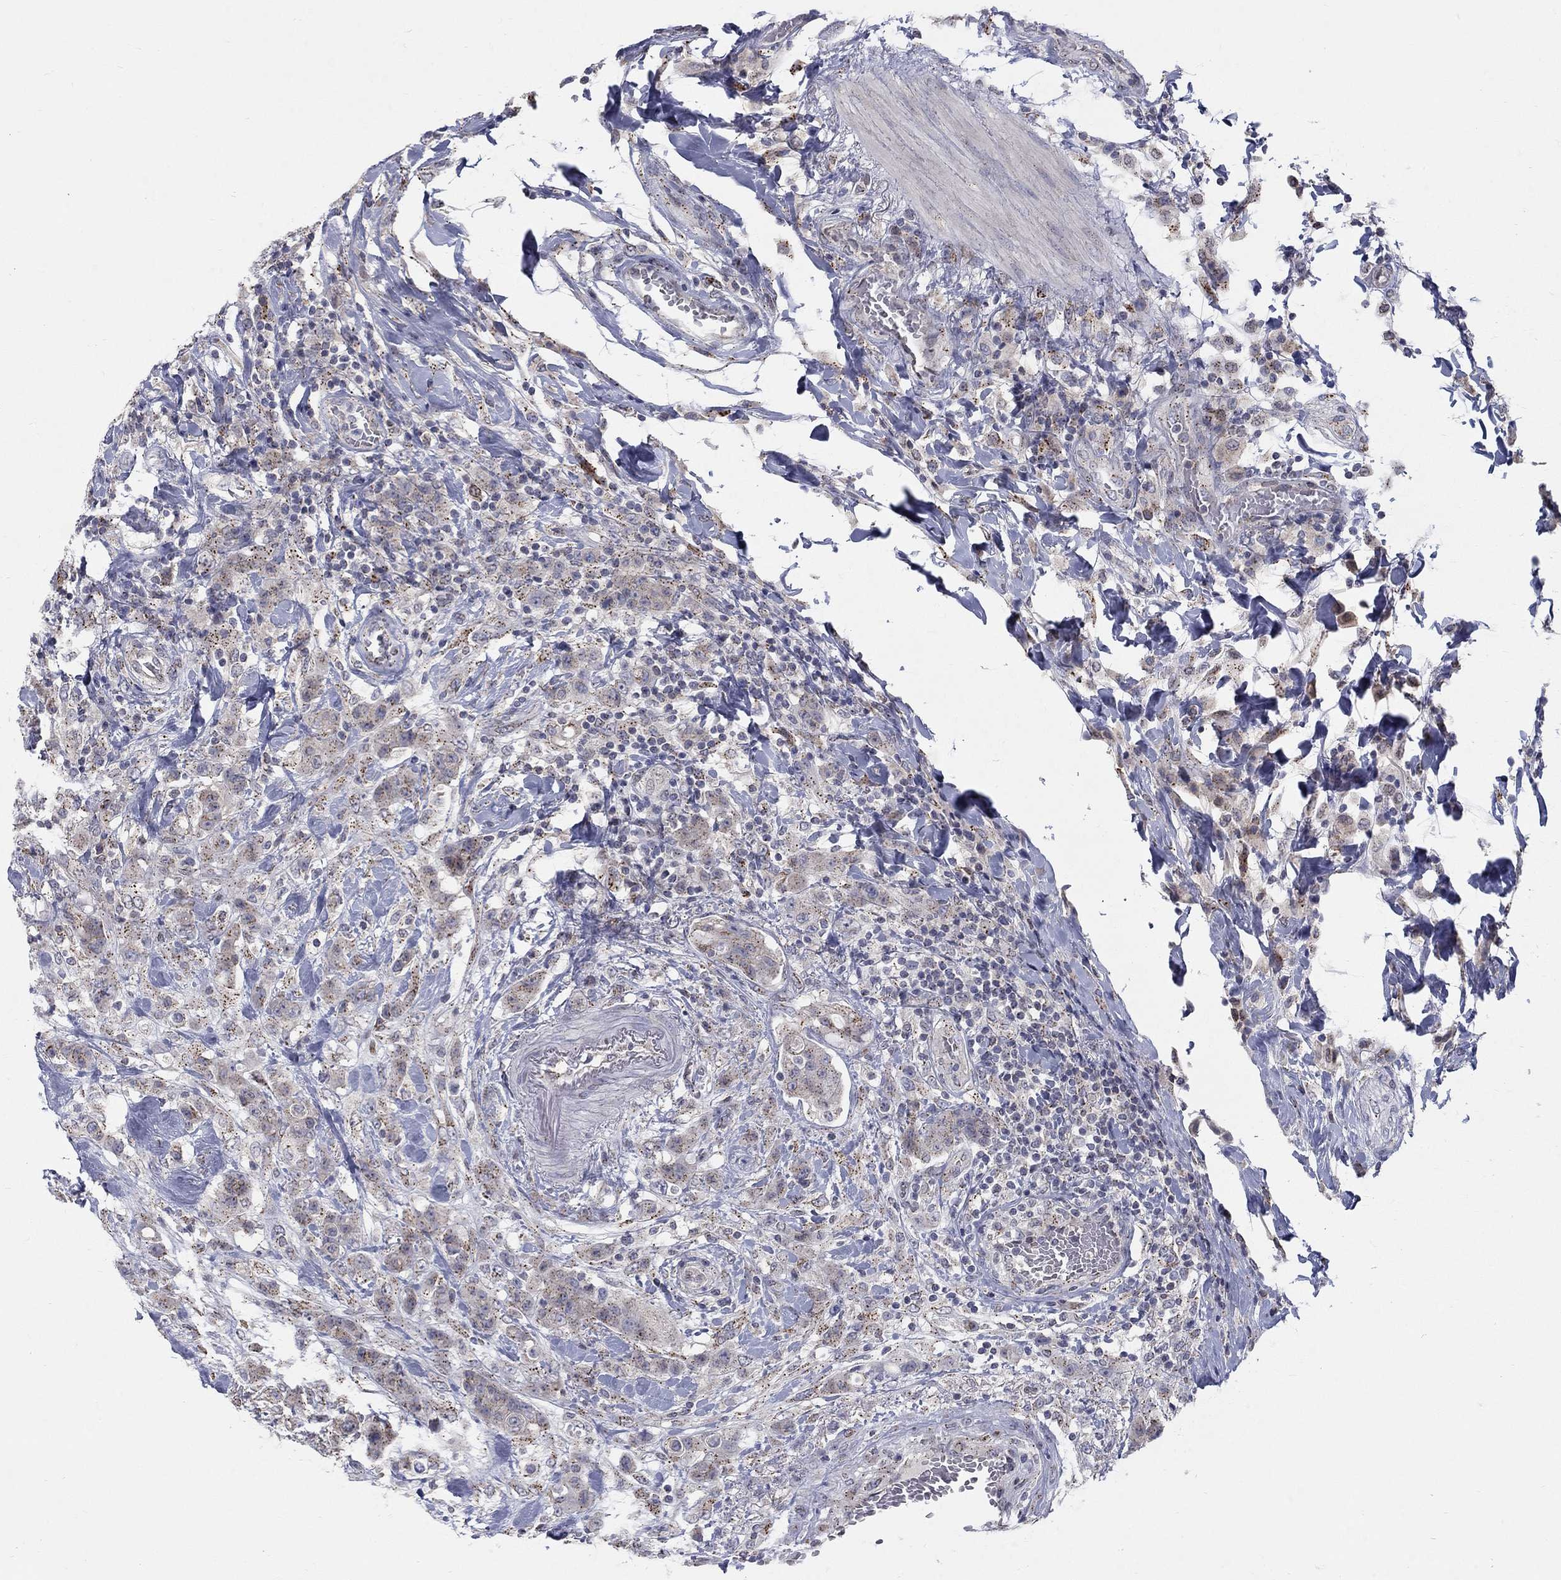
{"staining": {"intensity": "weak", "quantity": "<25%", "location": "cytoplasmic/membranous"}, "tissue": "colorectal cancer", "cell_type": "Tumor cells", "image_type": "cancer", "snomed": [{"axis": "morphology", "description": "Adenocarcinoma, NOS"}, {"axis": "topography", "description": "Colon"}], "caption": "An IHC micrograph of colorectal cancer is shown. There is no staining in tumor cells of colorectal cancer.", "gene": "PANK3", "patient": {"sex": "female", "age": 48}}